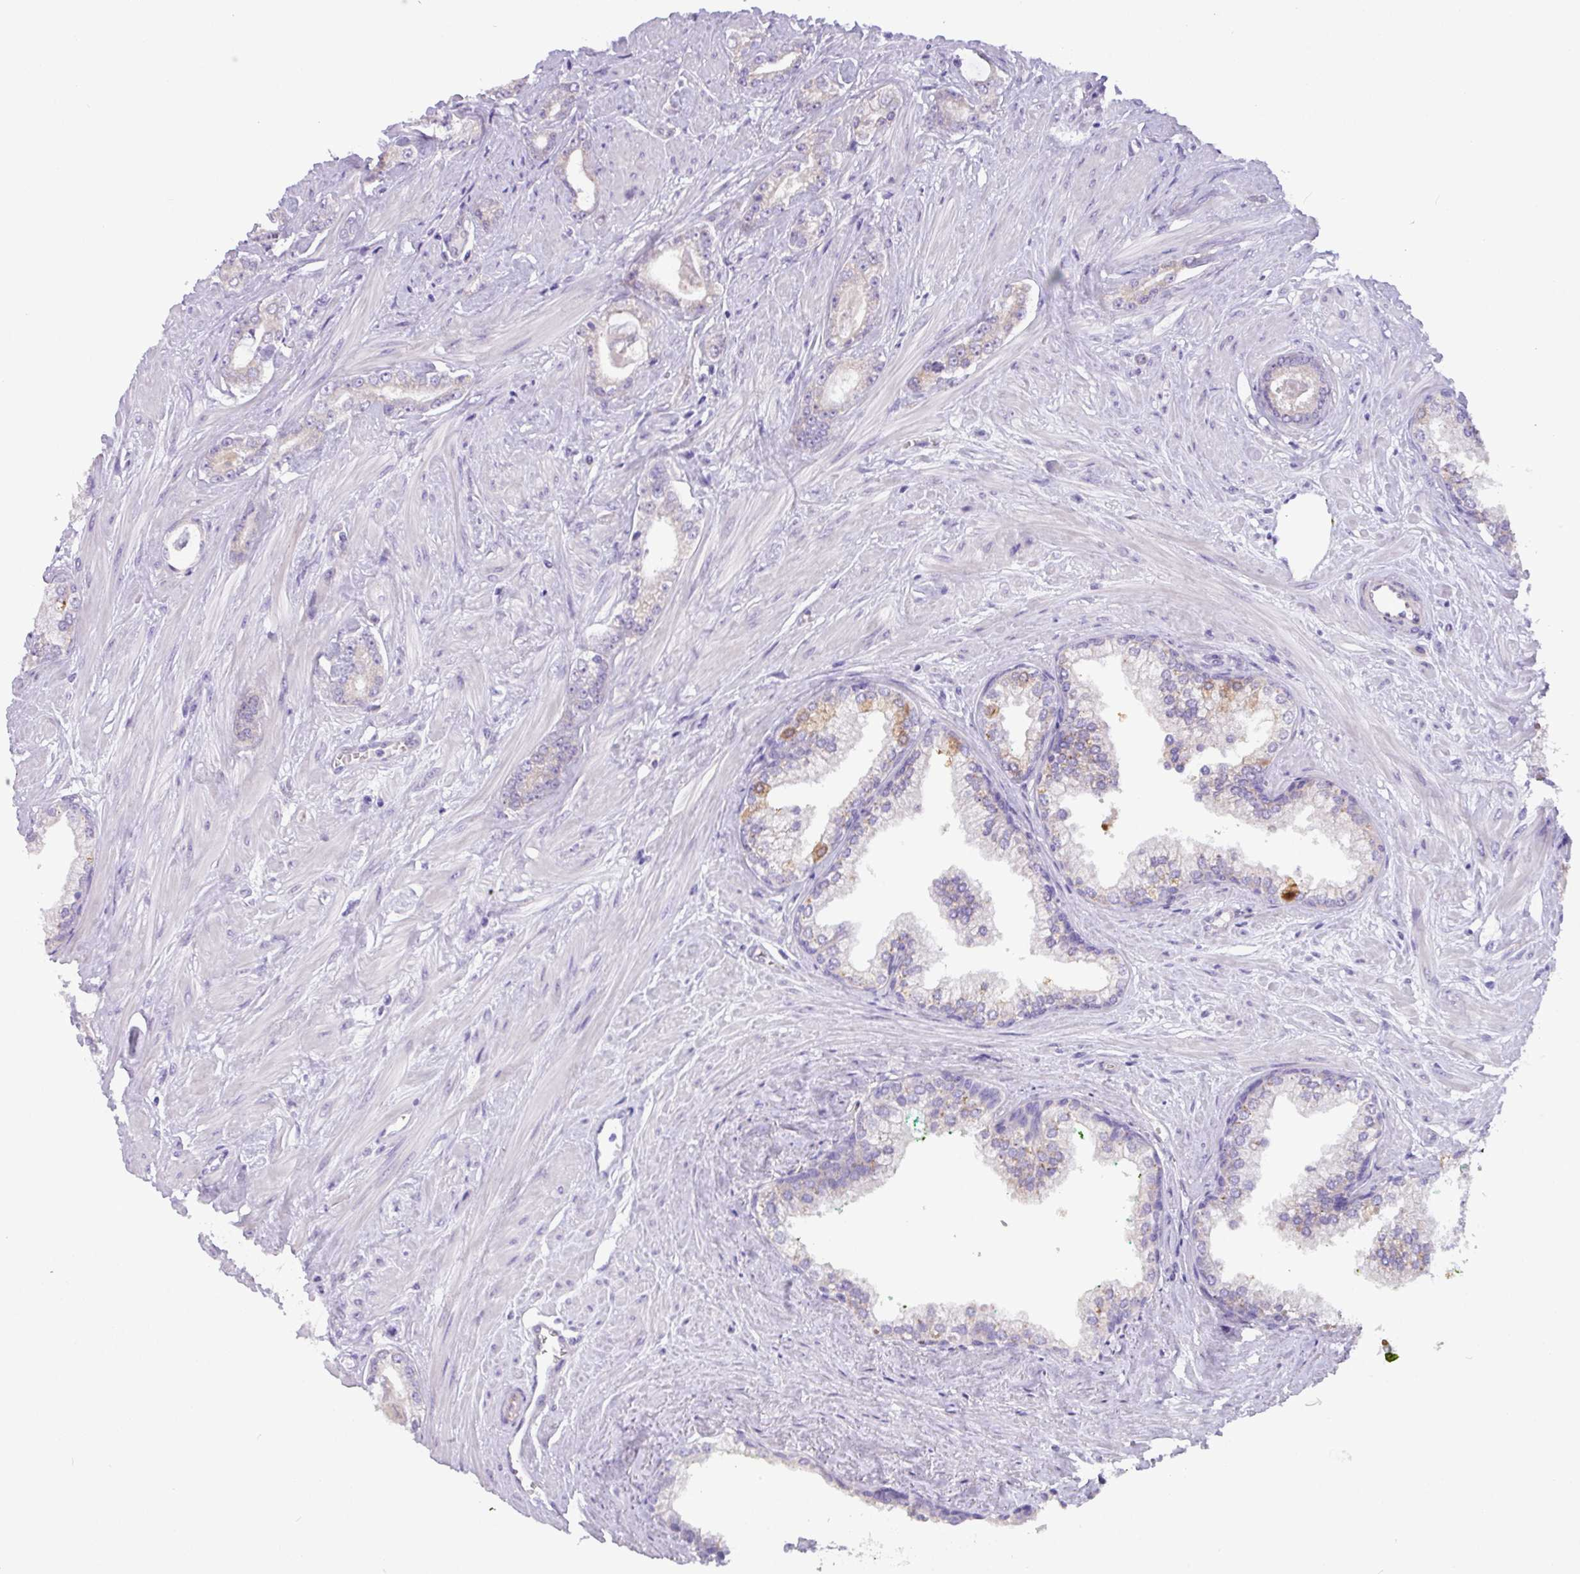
{"staining": {"intensity": "negative", "quantity": "none", "location": "none"}, "tissue": "prostate cancer", "cell_type": "Tumor cells", "image_type": "cancer", "snomed": [{"axis": "morphology", "description": "Adenocarcinoma, Low grade"}, {"axis": "topography", "description": "Prostate"}], "caption": "Human prostate cancer (low-grade adenocarcinoma) stained for a protein using IHC displays no positivity in tumor cells.", "gene": "MRM2", "patient": {"sex": "male", "age": 60}}